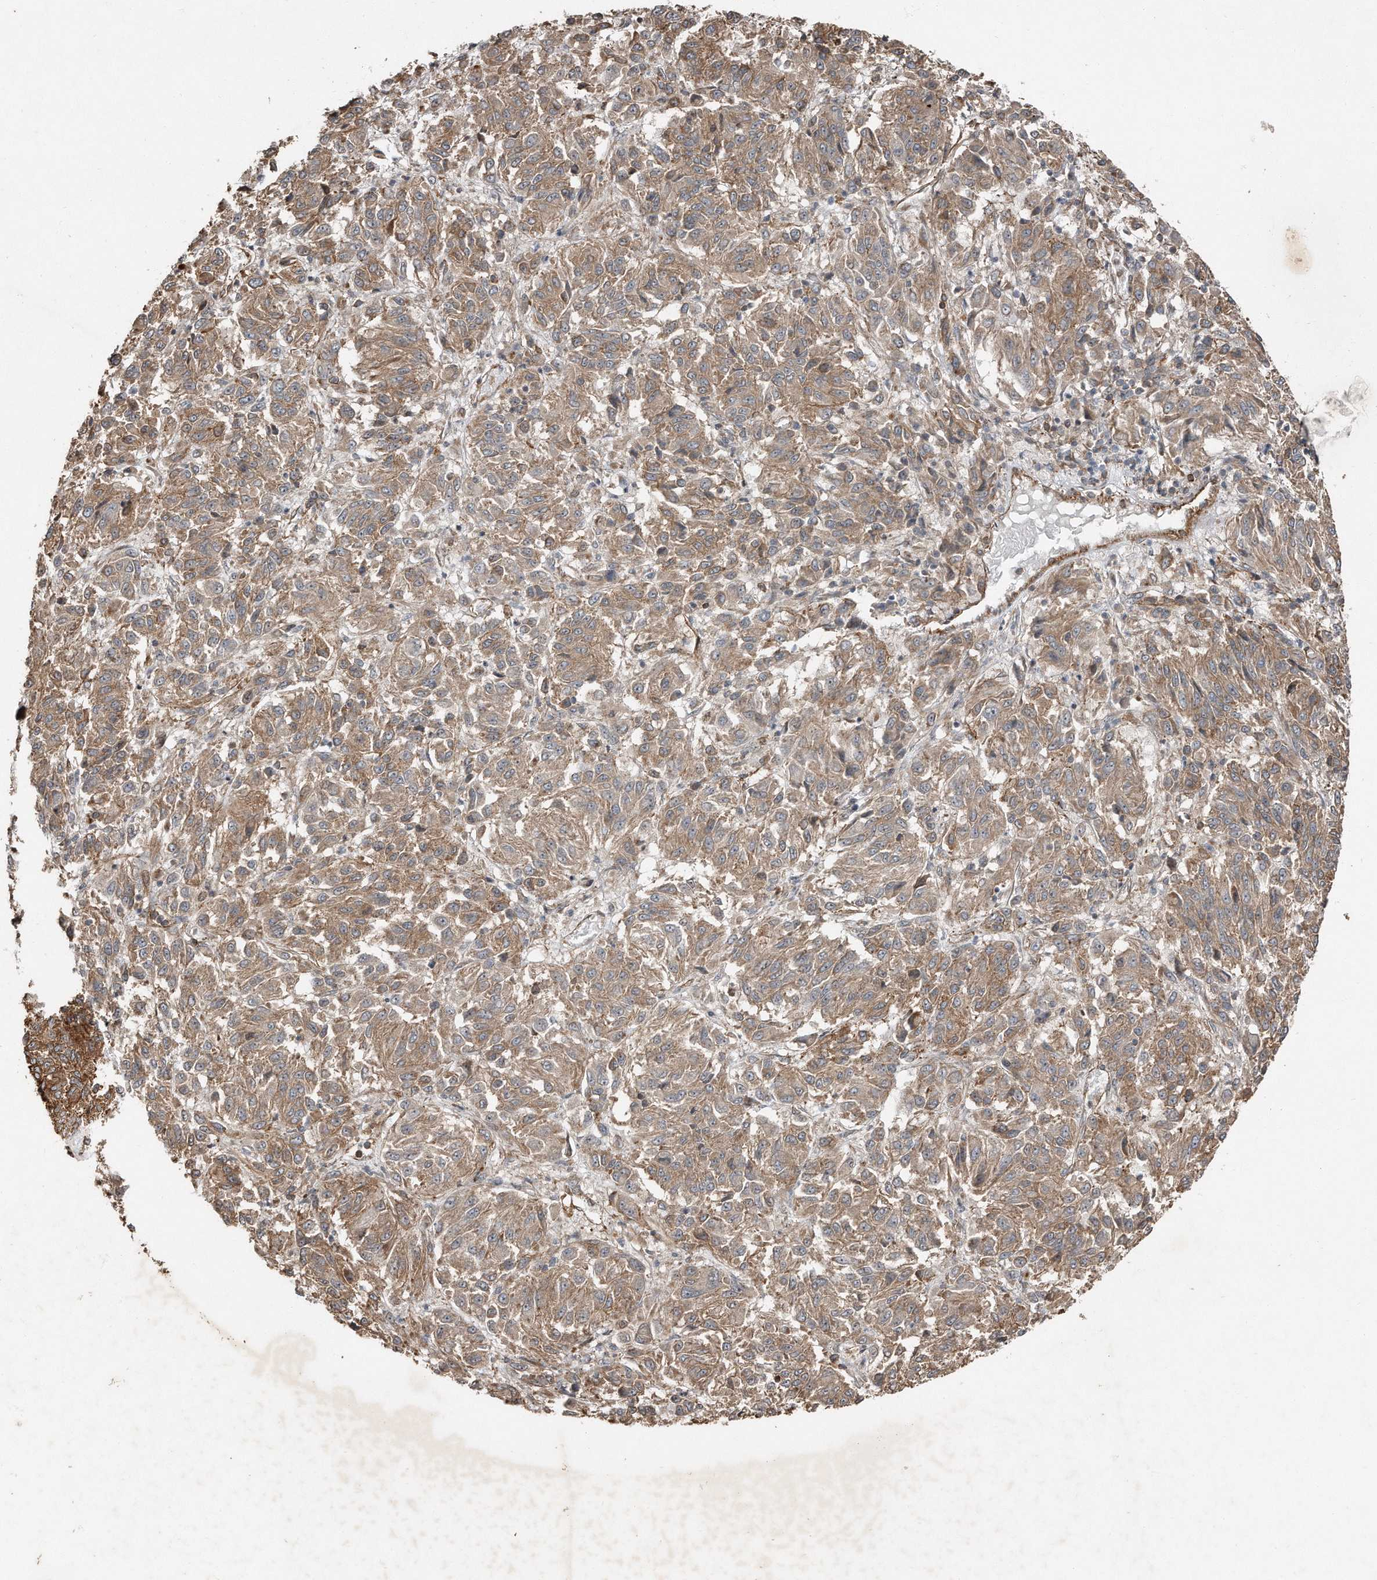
{"staining": {"intensity": "weak", "quantity": ">75%", "location": "cytoplasmic/membranous"}, "tissue": "melanoma", "cell_type": "Tumor cells", "image_type": "cancer", "snomed": [{"axis": "morphology", "description": "Malignant melanoma, Metastatic site"}, {"axis": "topography", "description": "Lung"}], "caption": "Human malignant melanoma (metastatic site) stained for a protein (brown) demonstrates weak cytoplasmic/membranous positive positivity in approximately >75% of tumor cells.", "gene": "SNAP47", "patient": {"sex": "male", "age": 64}}